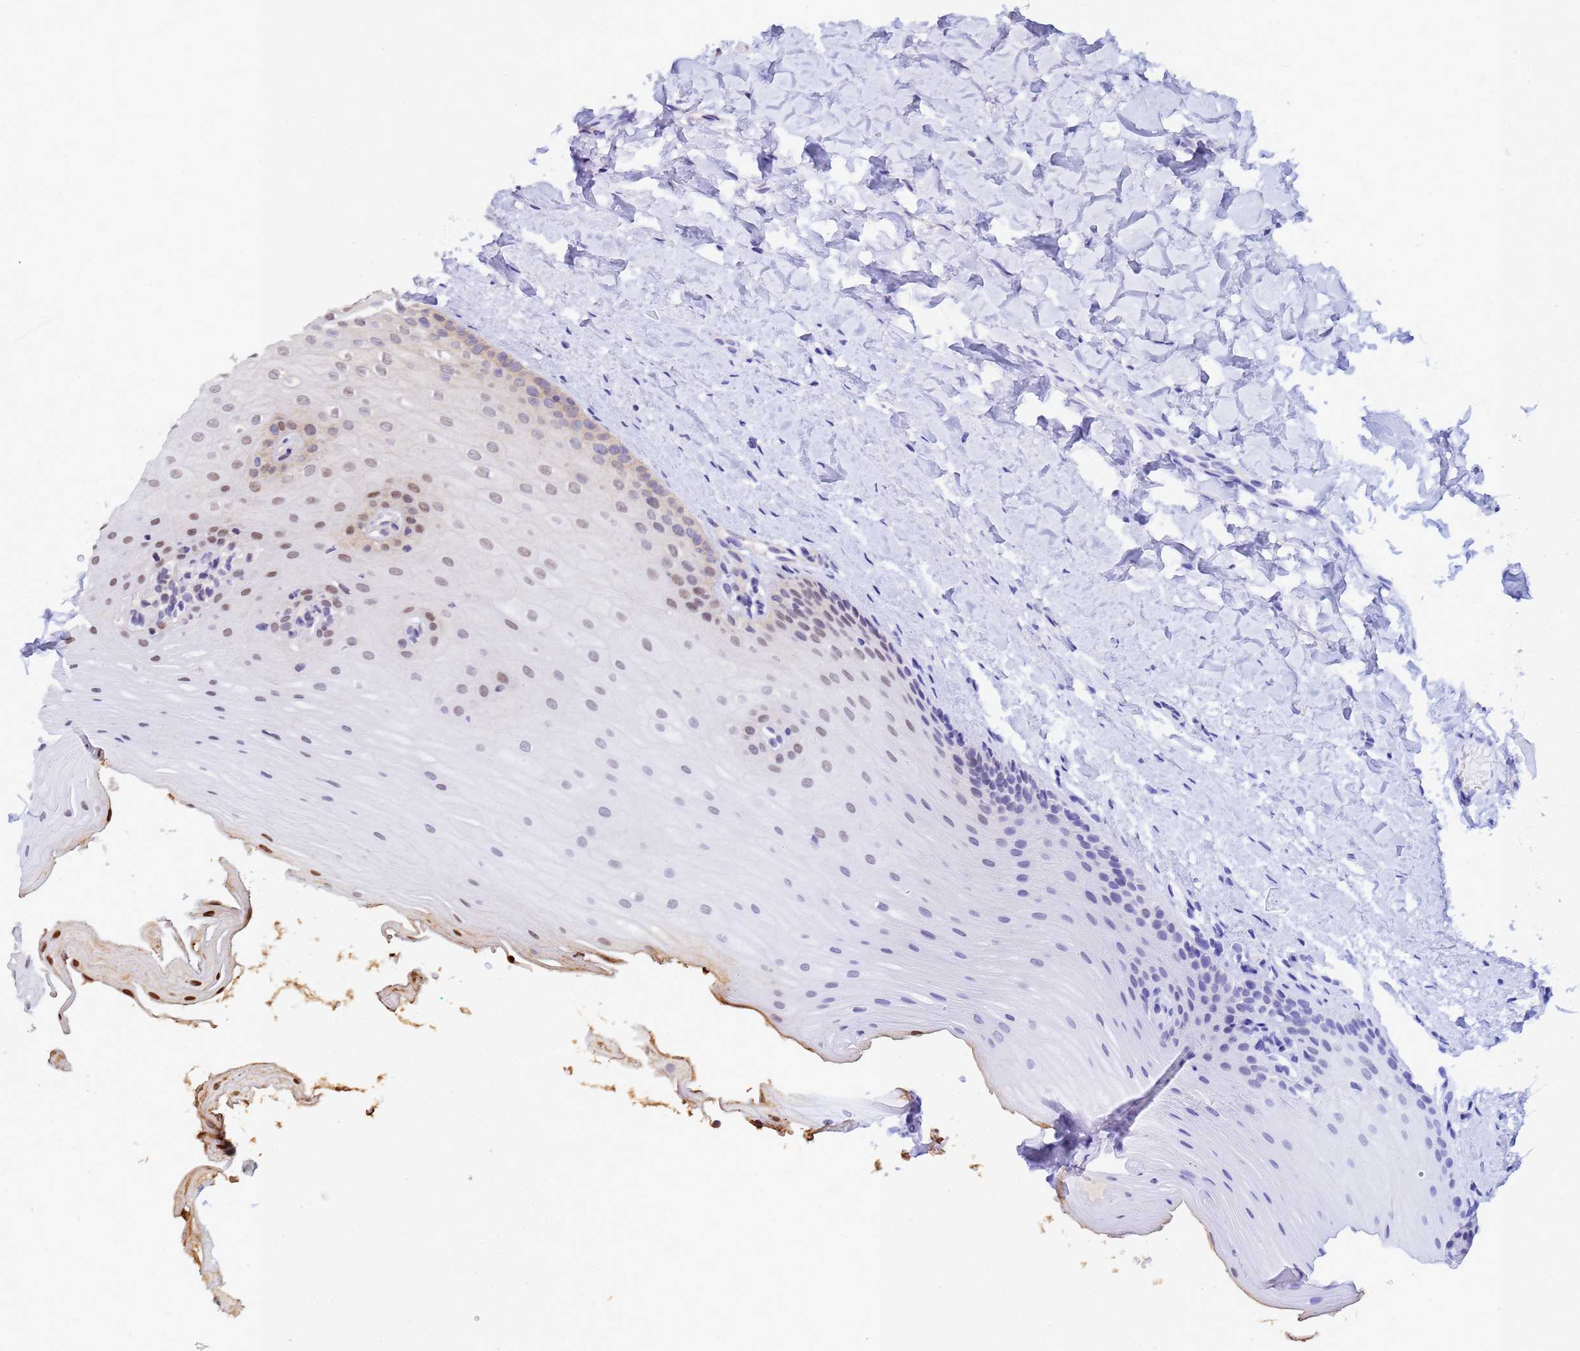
{"staining": {"intensity": "moderate", "quantity": "<25%", "location": "cytoplasmic/membranous,nuclear"}, "tissue": "oral mucosa", "cell_type": "Squamous epithelial cells", "image_type": "normal", "snomed": [{"axis": "morphology", "description": "Normal tissue, NOS"}, {"axis": "topography", "description": "Oral tissue"}], "caption": "A micrograph showing moderate cytoplasmic/membranous,nuclear positivity in approximately <25% of squamous epithelial cells in benign oral mucosa, as visualized by brown immunohistochemical staining.", "gene": "TRIP6", "patient": {"sex": "female", "age": 67}}